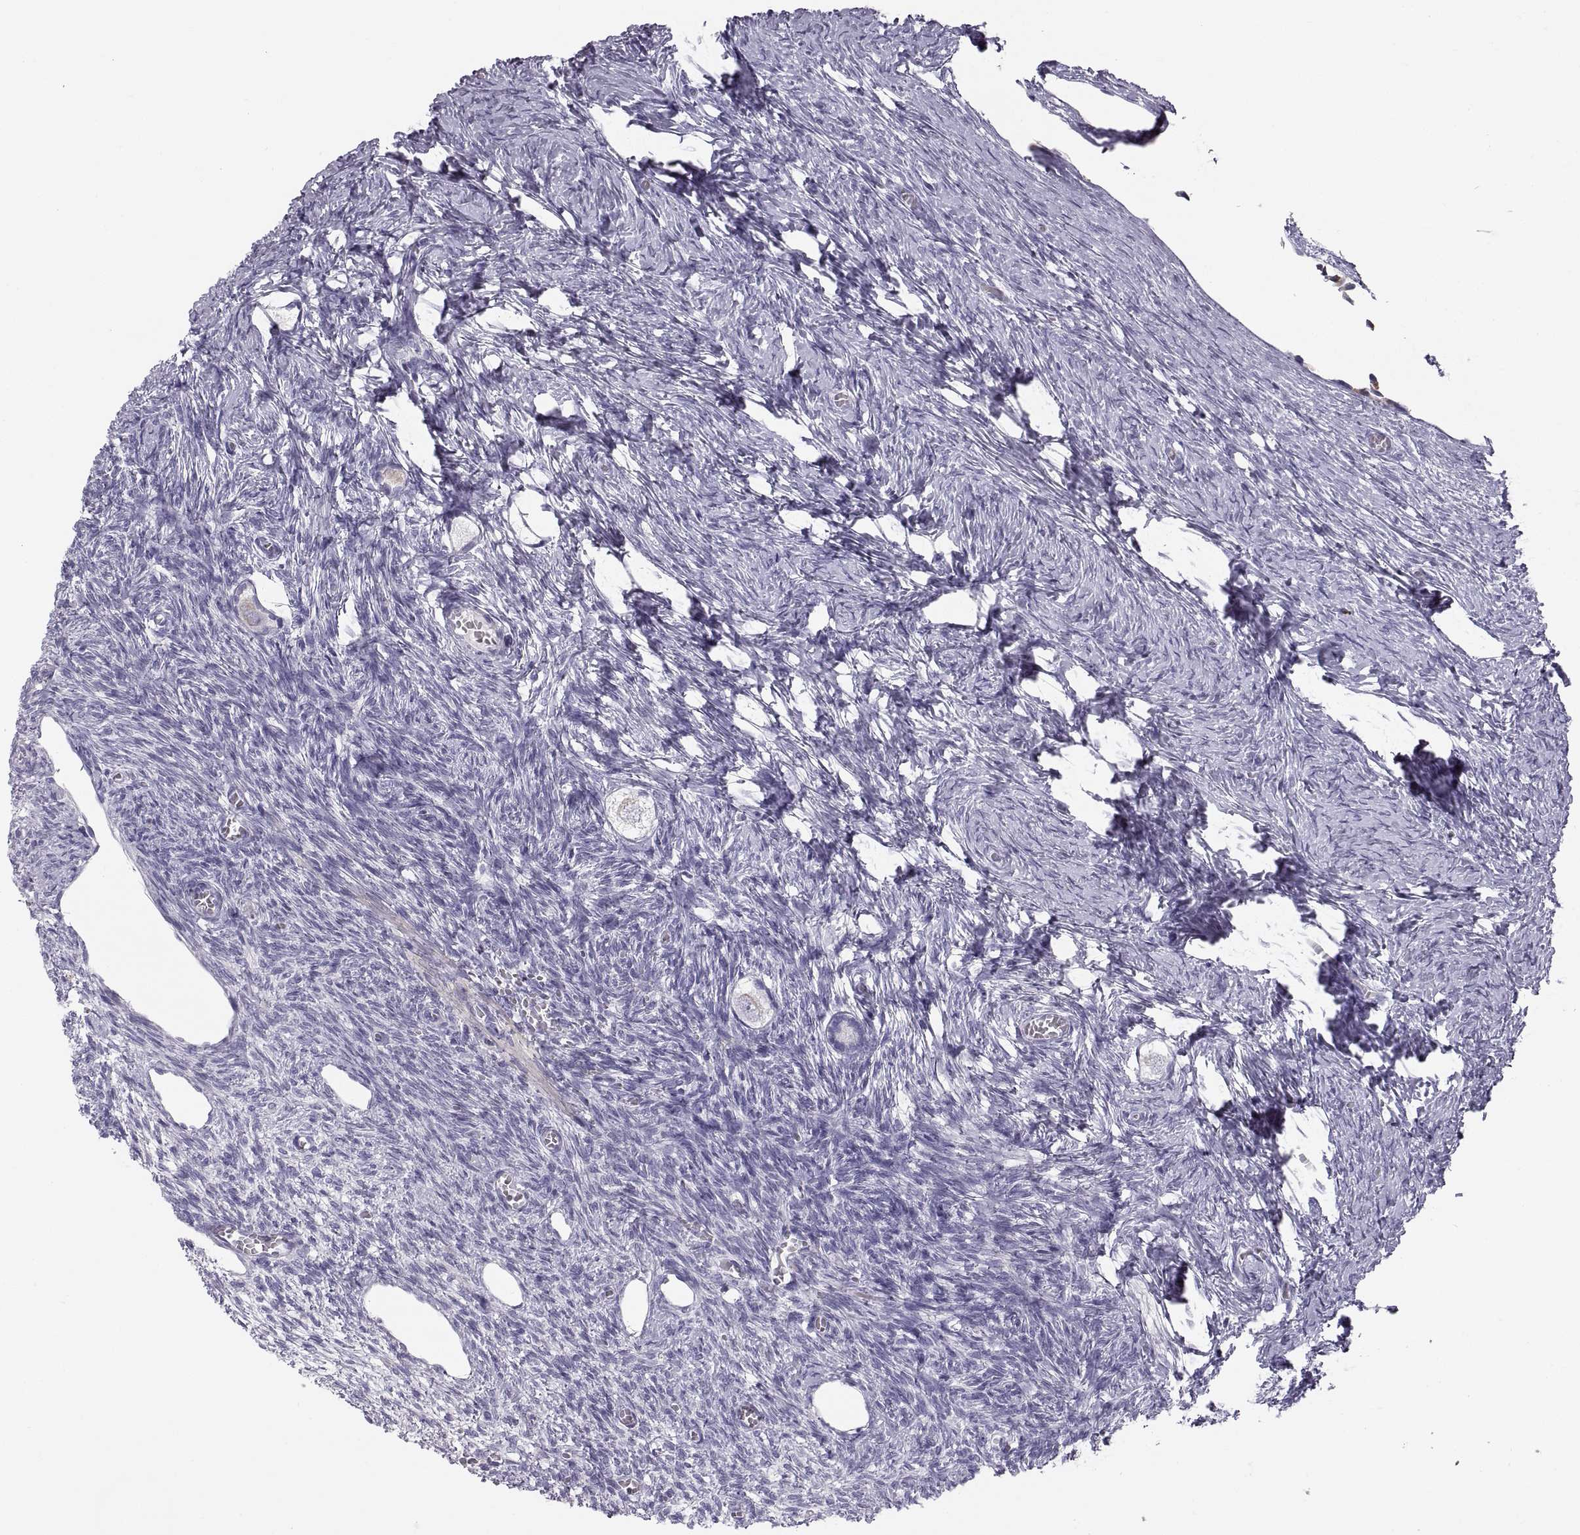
{"staining": {"intensity": "negative", "quantity": "none", "location": "none"}, "tissue": "ovary", "cell_type": "Follicle cells", "image_type": "normal", "snomed": [{"axis": "morphology", "description": "Normal tissue, NOS"}, {"axis": "topography", "description": "Ovary"}], "caption": "Follicle cells show no significant staining in unremarkable ovary. (Brightfield microscopy of DAB (3,3'-diaminobenzidine) immunohistochemistry (IHC) at high magnification).", "gene": "COL9A3", "patient": {"sex": "female", "age": 27}}